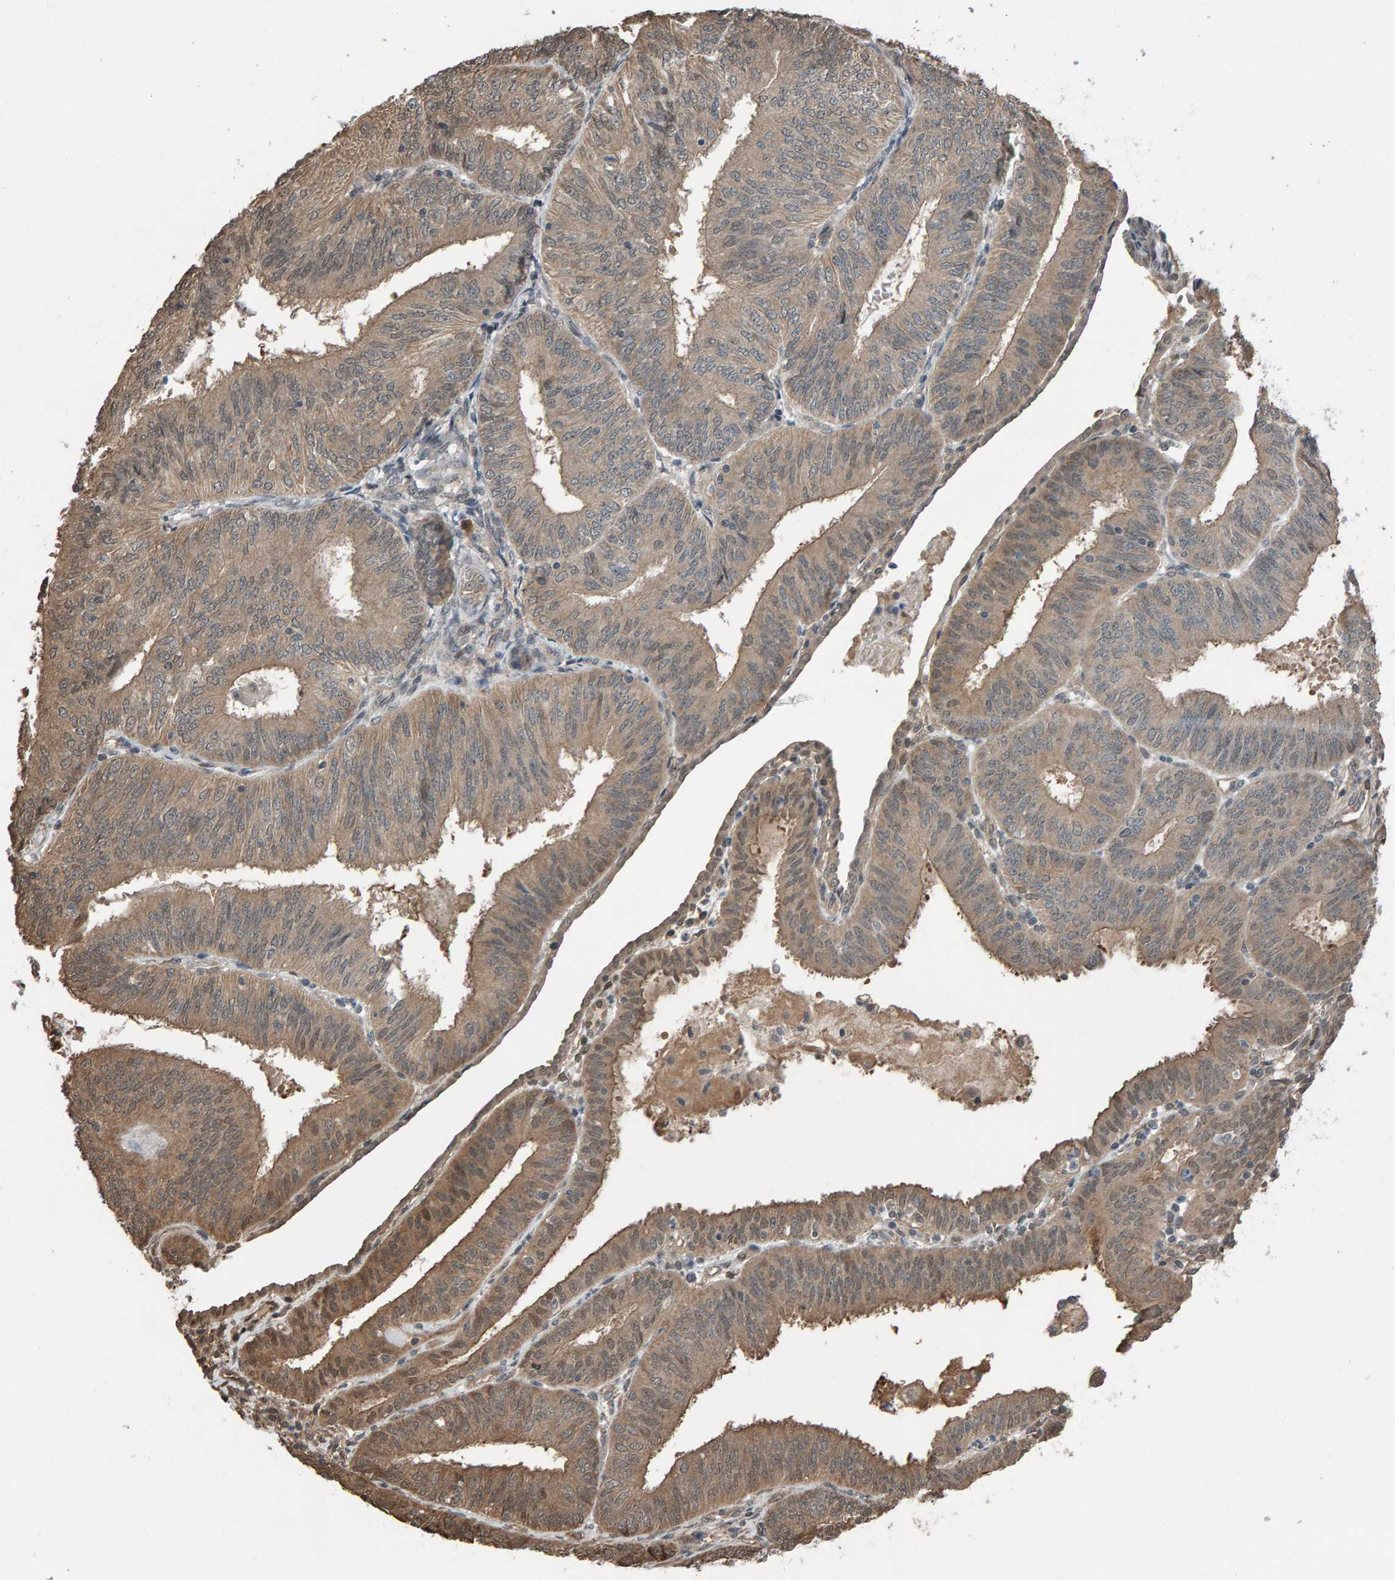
{"staining": {"intensity": "moderate", "quantity": ">75%", "location": "cytoplasmic/membranous"}, "tissue": "endometrial cancer", "cell_type": "Tumor cells", "image_type": "cancer", "snomed": [{"axis": "morphology", "description": "Adenocarcinoma, NOS"}, {"axis": "topography", "description": "Endometrium"}], "caption": "A histopathology image showing moderate cytoplasmic/membranous staining in about >75% of tumor cells in endometrial adenocarcinoma, as visualized by brown immunohistochemical staining.", "gene": "COASY", "patient": {"sex": "female", "age": 58}}